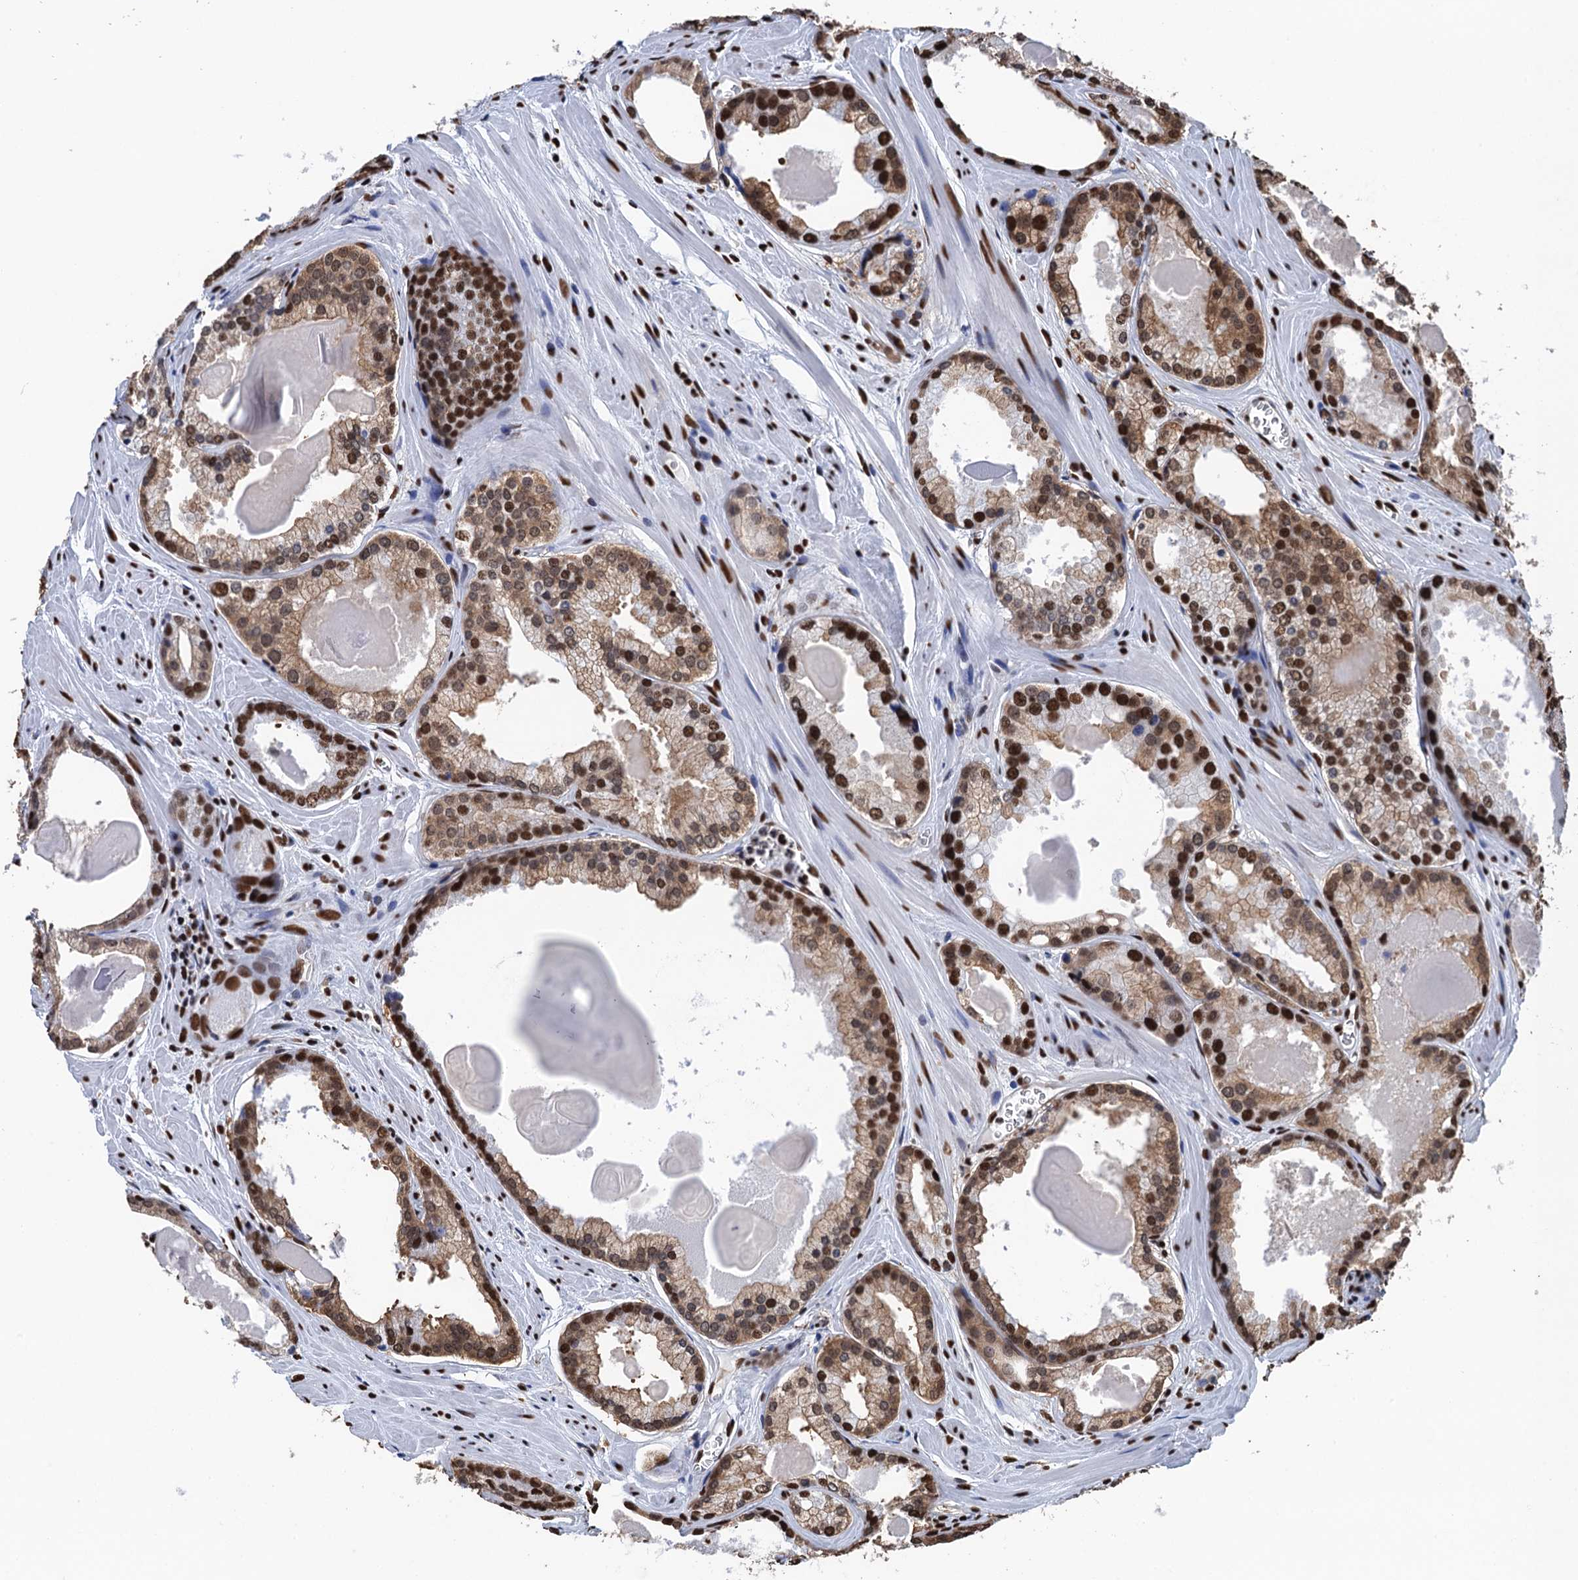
{"staining": {"intensity": "strong", "quantity": ">75%", "location": "nuclear"}, "tissue": "prostate cancer", "cell_type": "Tumor cells", "image_type": "cancer", "snomed": [{"axis": "morphology", "description": "Adenocarcinoma, Low grade"}, {"axis": "topography", "description": "Prostate"}], "caption": "The image reveals staining of prostate low-grade adenocarcinoma, revealing strong nuclear protein positivity (brown color) within tumor cells.", "gene": "UBA2", "patient": {"sex": "male", "age": 54}}